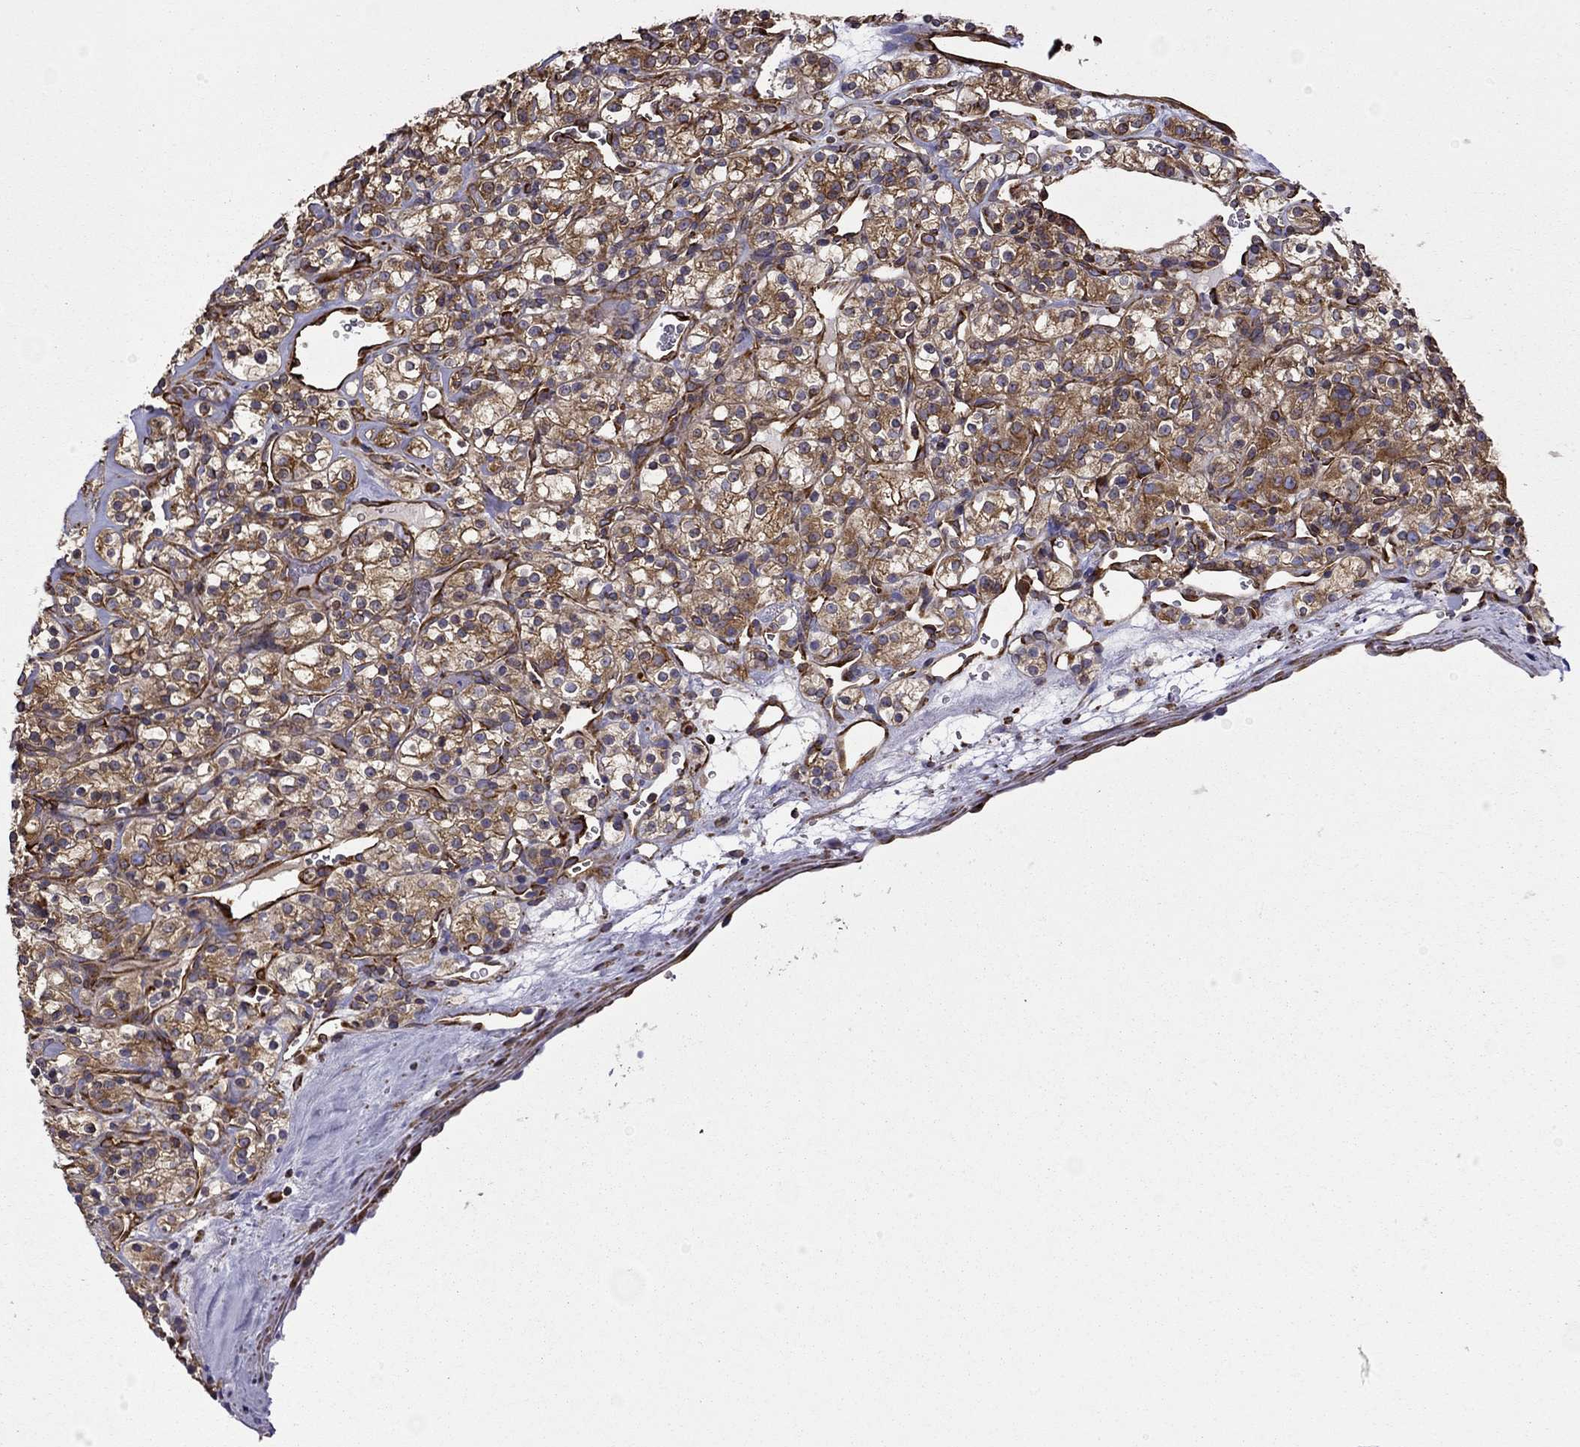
{"staining": {"intensity": "strong", "quantity": ">75%", "location": "cytoplasmic/membranous"}, "tissue": "renal cancer", "cell_type": "Tumor cells", "image_type": "cancer", "snomed": [{"axis": "morphology", "description": "Adenocarcinoma, NOS"}, {"axis": "topography", "description": "Kidney"}], "caption": "Adenocarcinoma (renal) tissue exhibits strong cytoplasmic/membranous expression in approximately >75% of tumor cells, visualized by immunohistochemistry.", "gene": "MAP4", "patient": {"sex": "male", "age": 77}}